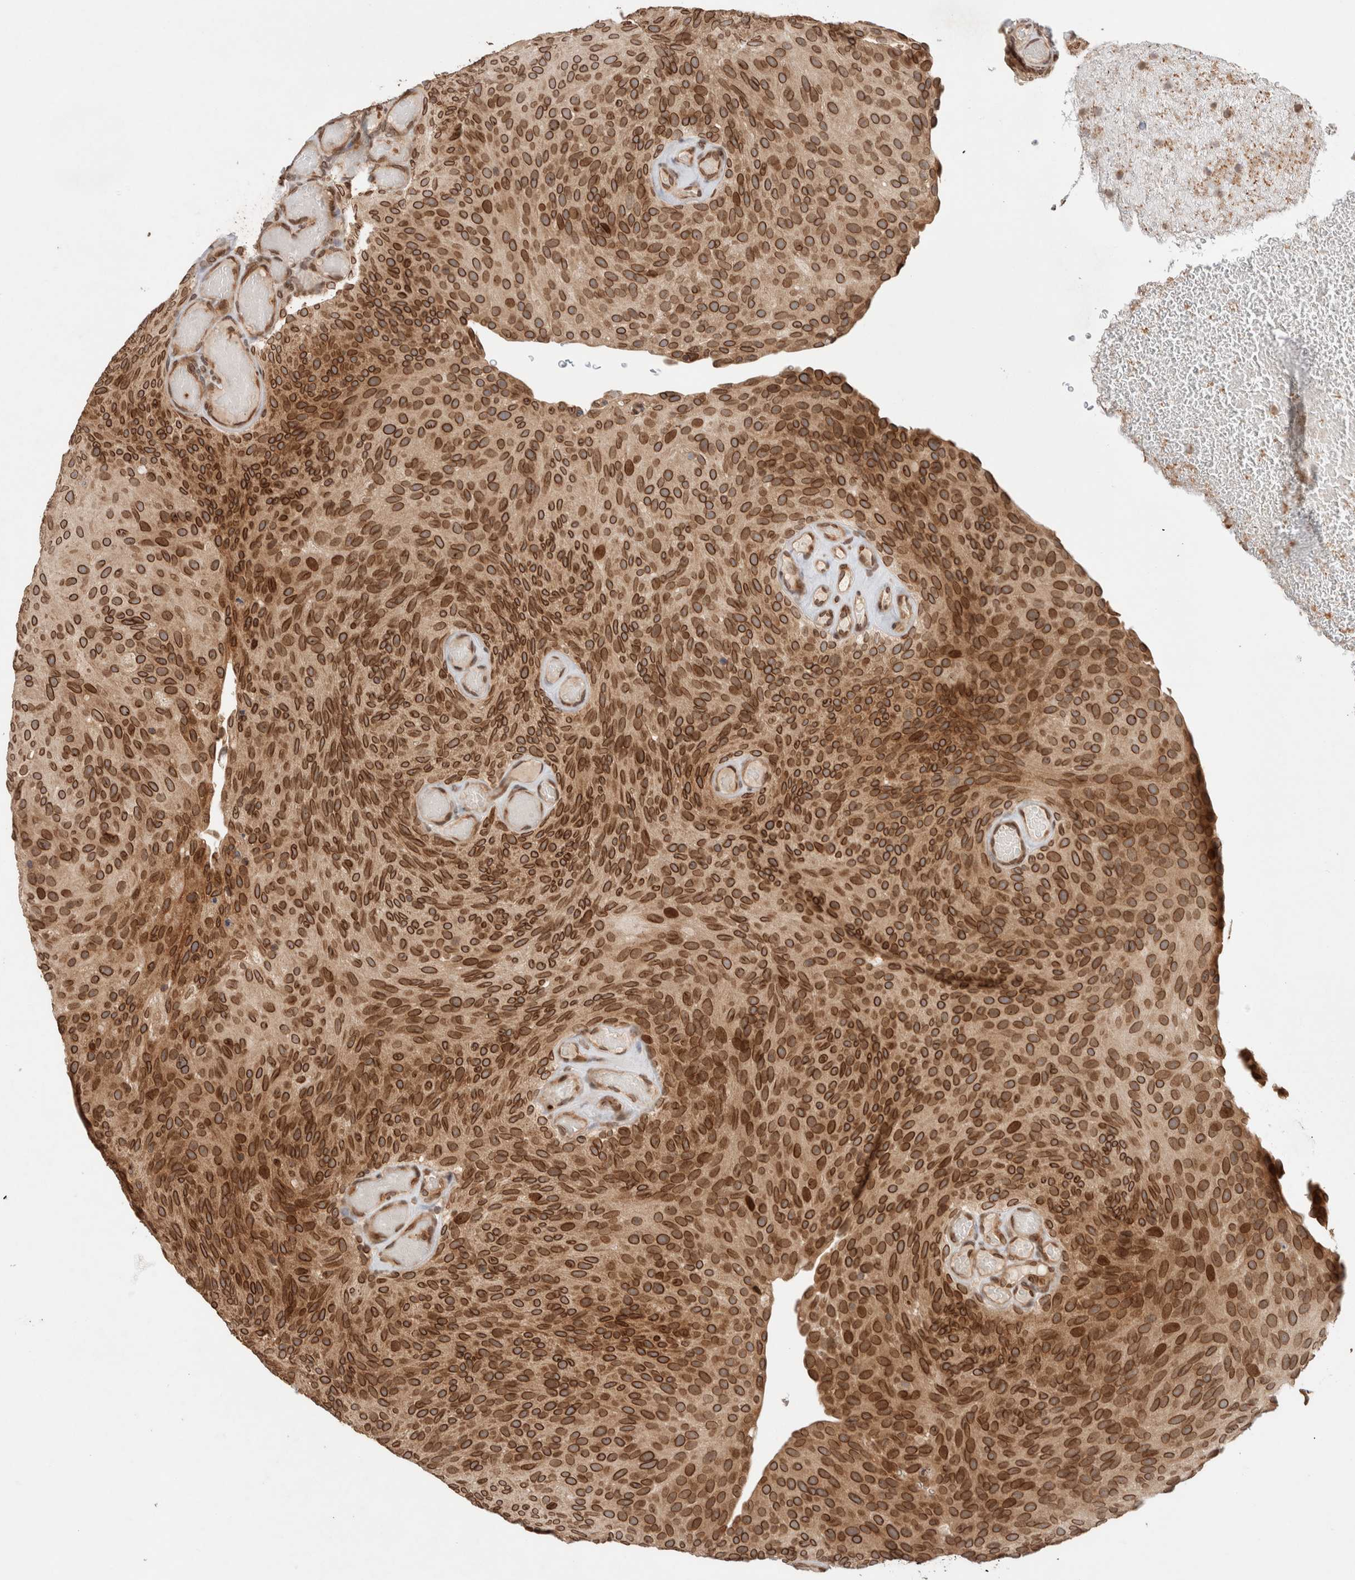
{"staining": {"intensity": "strong", "quantity": ">75%", "location": "cytoplasmic/membranous,nuclear"}, "tissue": "urothelial cancer", "cell_type": "Tumor cells", "image_type": "cancer", "snomed": [{"axis": "morphology", "description": "Urothelial carcinoma, Low grade"}, {"axis": "topography", "description": "Urinary bladder"}], "caption": "Immunohistochemical staining of human urothelial cancer displays high levels of strong cytoplasmic/membranous and nuclear expression in approximately >75% of tumor cells.", "gene": "TPR", "patient": {"sex": "male", "age": 78}}